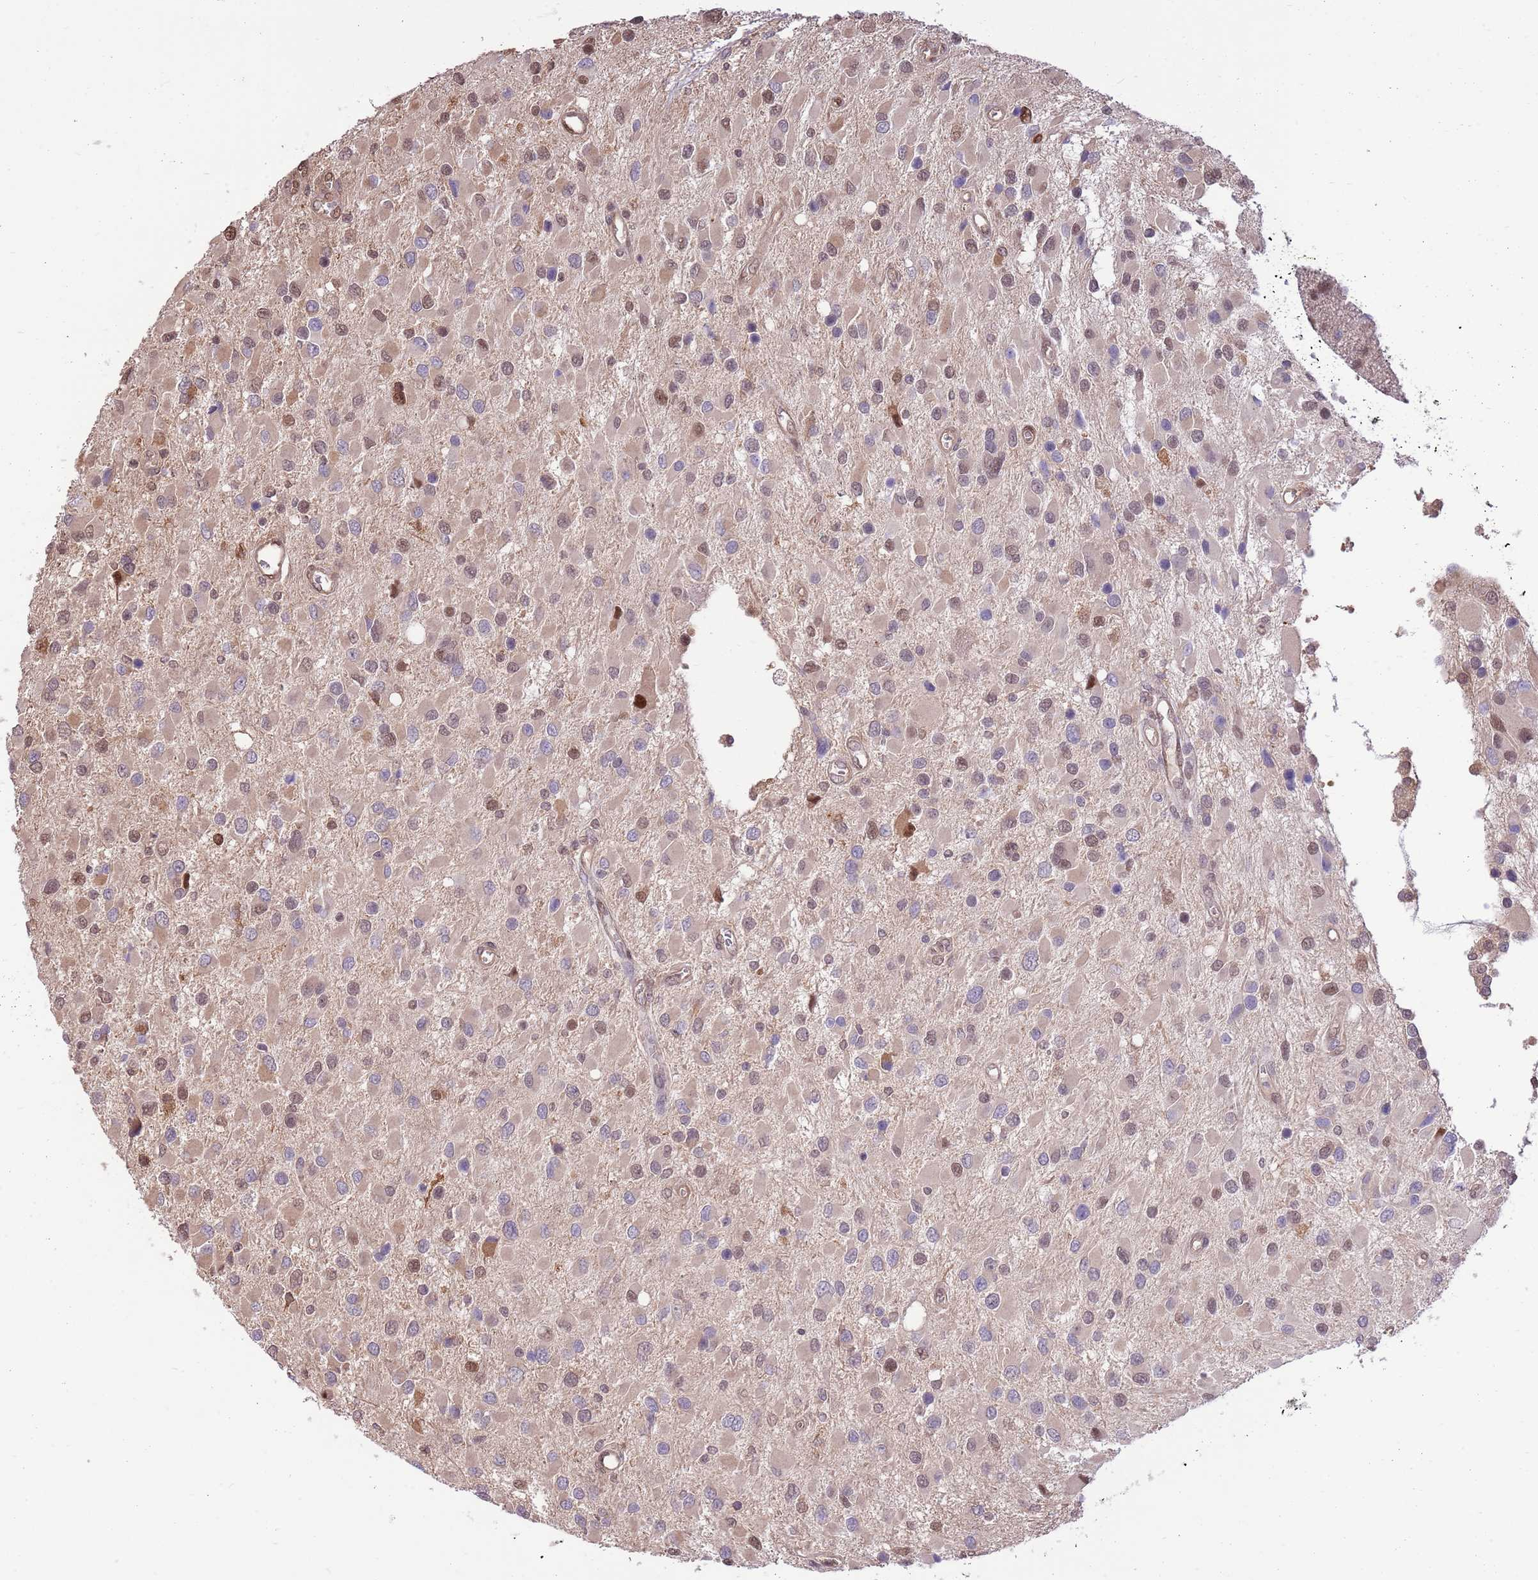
{"staining": {"intensity": "moderate", "quantity": "<25%", "location": "nuclear"}, "tissue": "glioma", "cell_type": "Tumor cells", "image_type": "cancer", "snomed": [{"axis": "morphology", "description": "Glioma, malignant, High grade"}, {"axis": "topography", "description": "Brain"}], "caption": "Human malignant glioma (high-grade) stained with a protein marker reveals moderate staining in tumor cells.", "gene": "NSFL1C", "patient": {"sex": "male", "age": 53}}